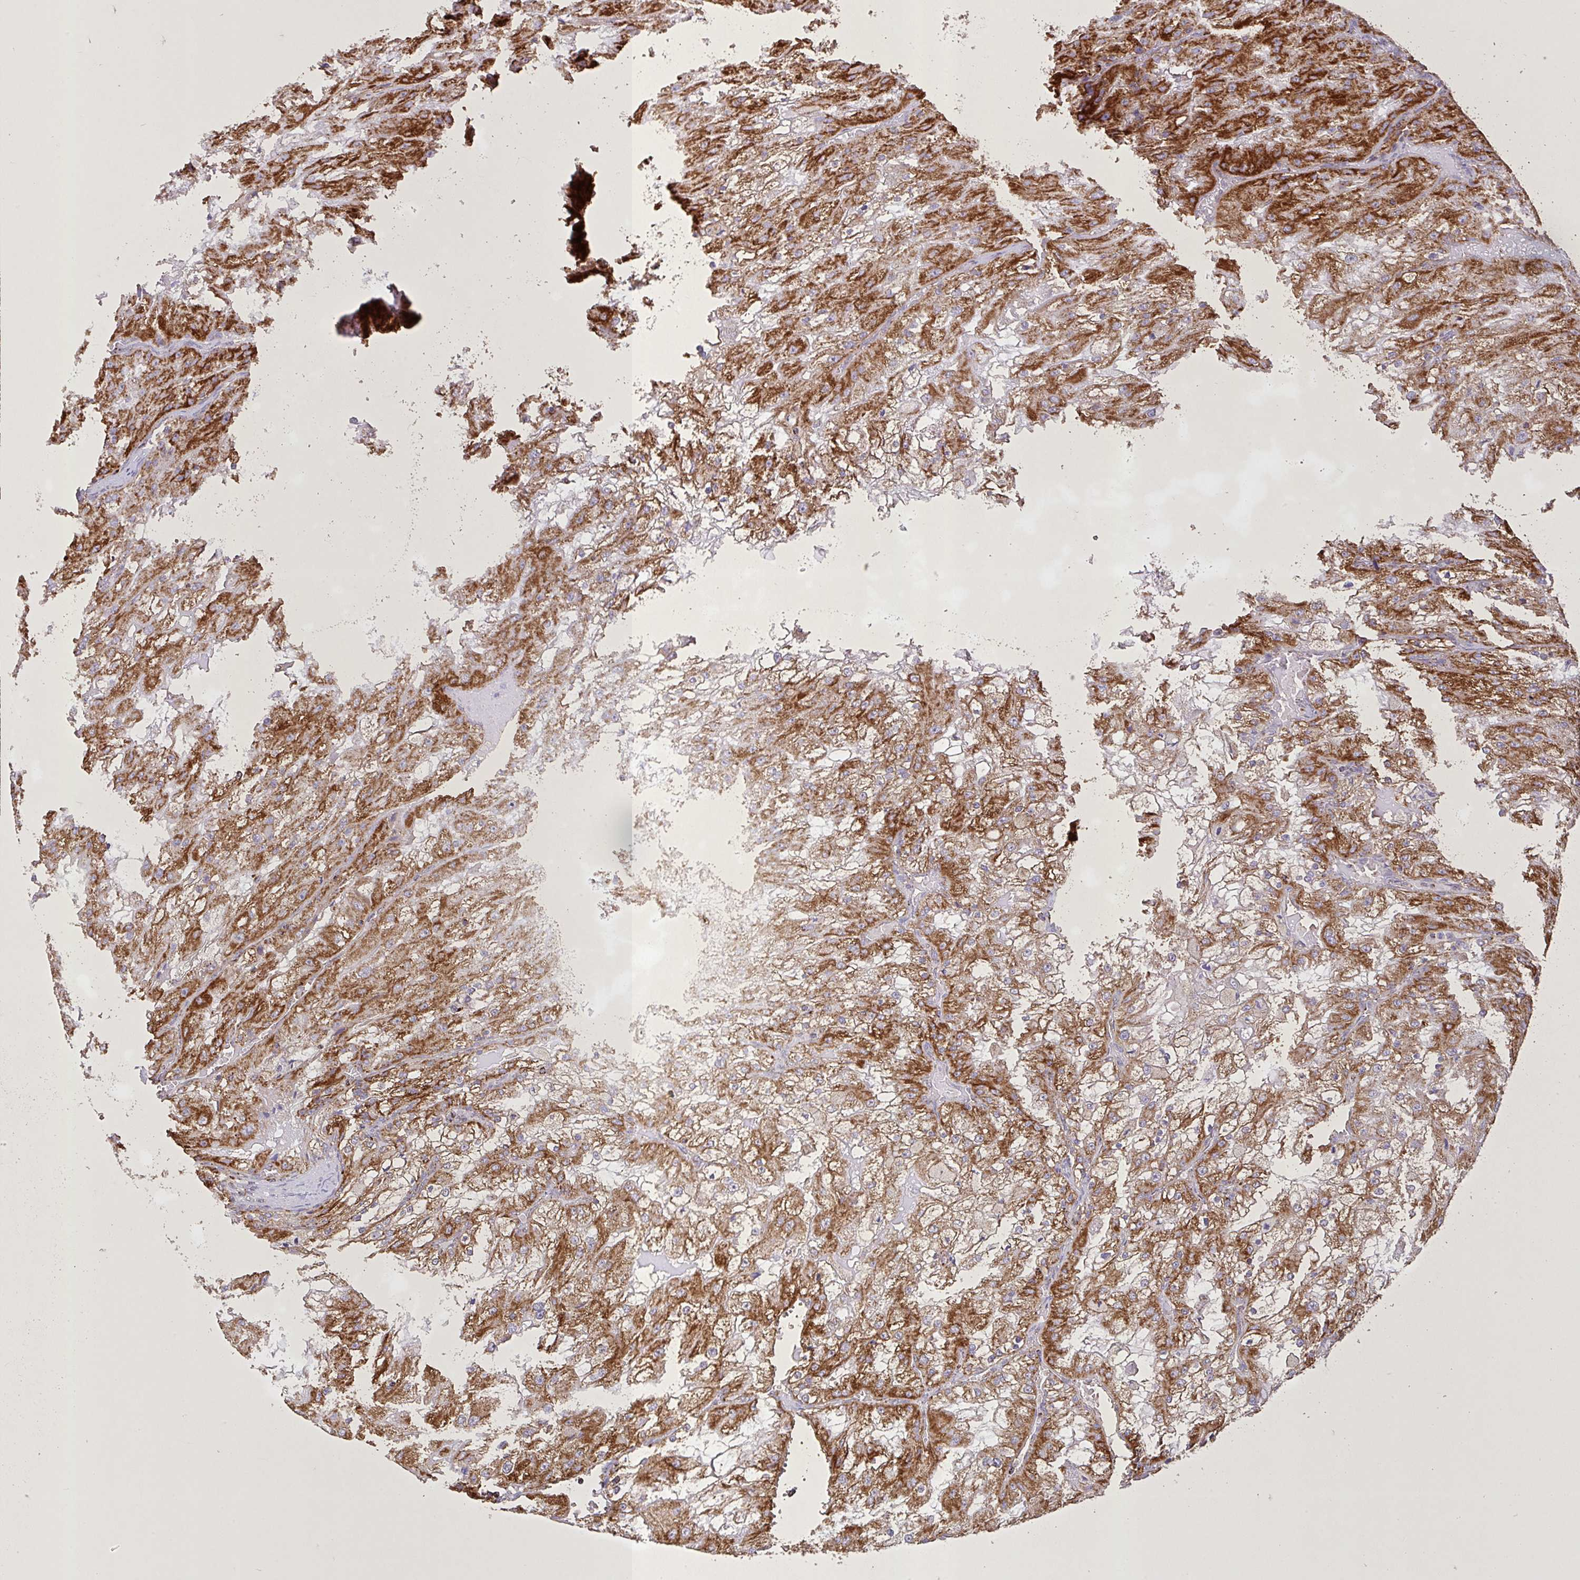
{"staining": {"intensity": "moderate", "quantity": ">75%", "location": "cytoplasmic/membranous"}, "tissue": "renal cancer", "cell_type": "Tumor cells", "image_type": "cancer", "snomed": [{"axis": "morphology", "description": "Adenocarcinoma, NOS"}, {"axis": "topography", "description": "Kidney"}], "caption": "A brown stain labels moderate cytoplasmic/membranous expression of a protein in renal adenocarcinoma tumor cells. (Brightfield microscopy of DAB IHC at high magnification).", "gene": "AGK", "patient": {"sex": "female", "age": 74}}